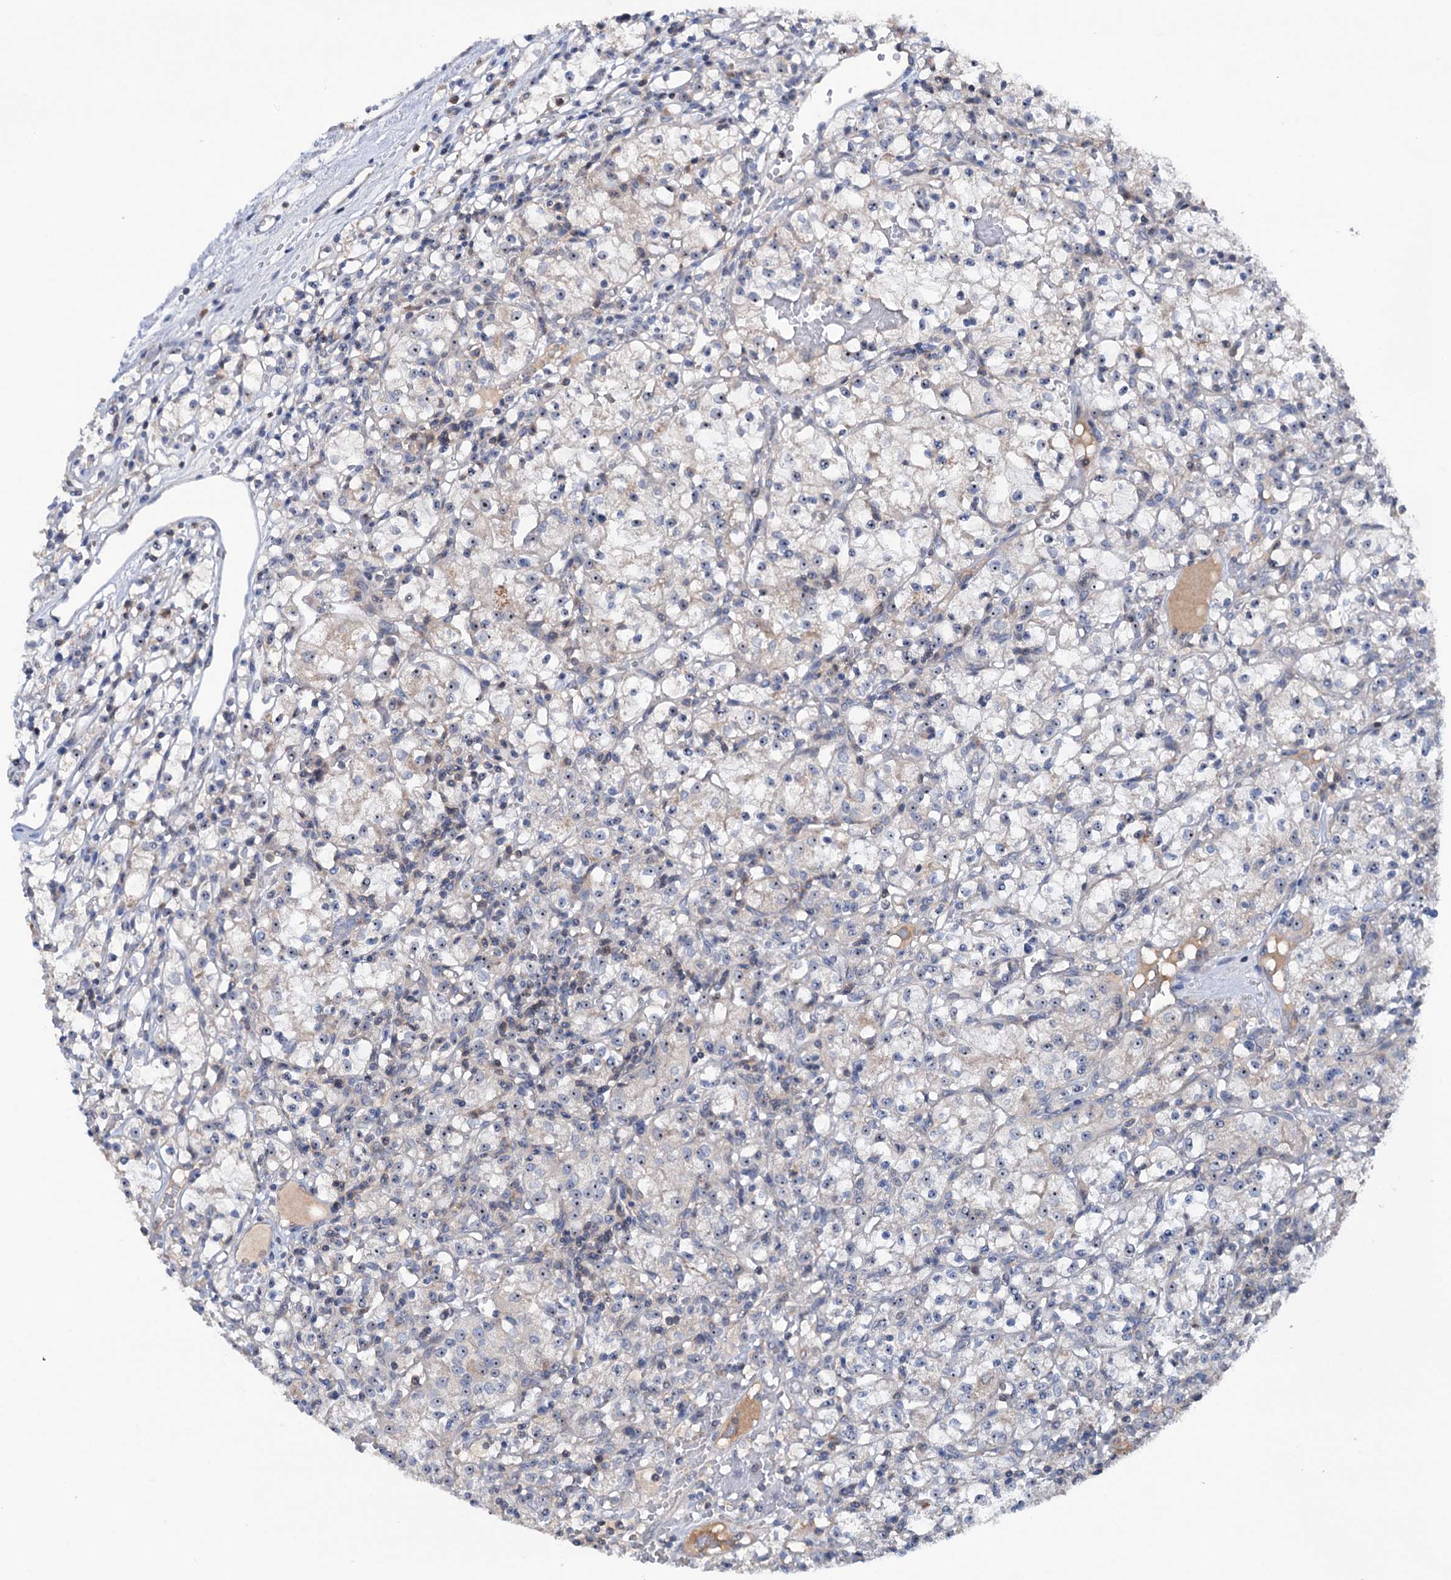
{"staining": {"intensity": "weak", "quantity": "<25%", "location": "cytoplasmic/membranous,nuclear"}, "tissue": "renal cancer", "cell_type": "Tumor cells", "image_type": "cancer", "snomed": [{"axis": "morphology", "description": "Adenocarcinoma, NOS"}, {"axis": "topography", "description": "Kidney"}], "caption": "Immunohistochemistry (IHC) of renal cancer (adenocarcinoma) demonstrates no expression in tumor cells. (DAB immunohistochemistry, high magnification).", "gene": "HTR3B", "patient": {"sex": "female", "age": 59}}